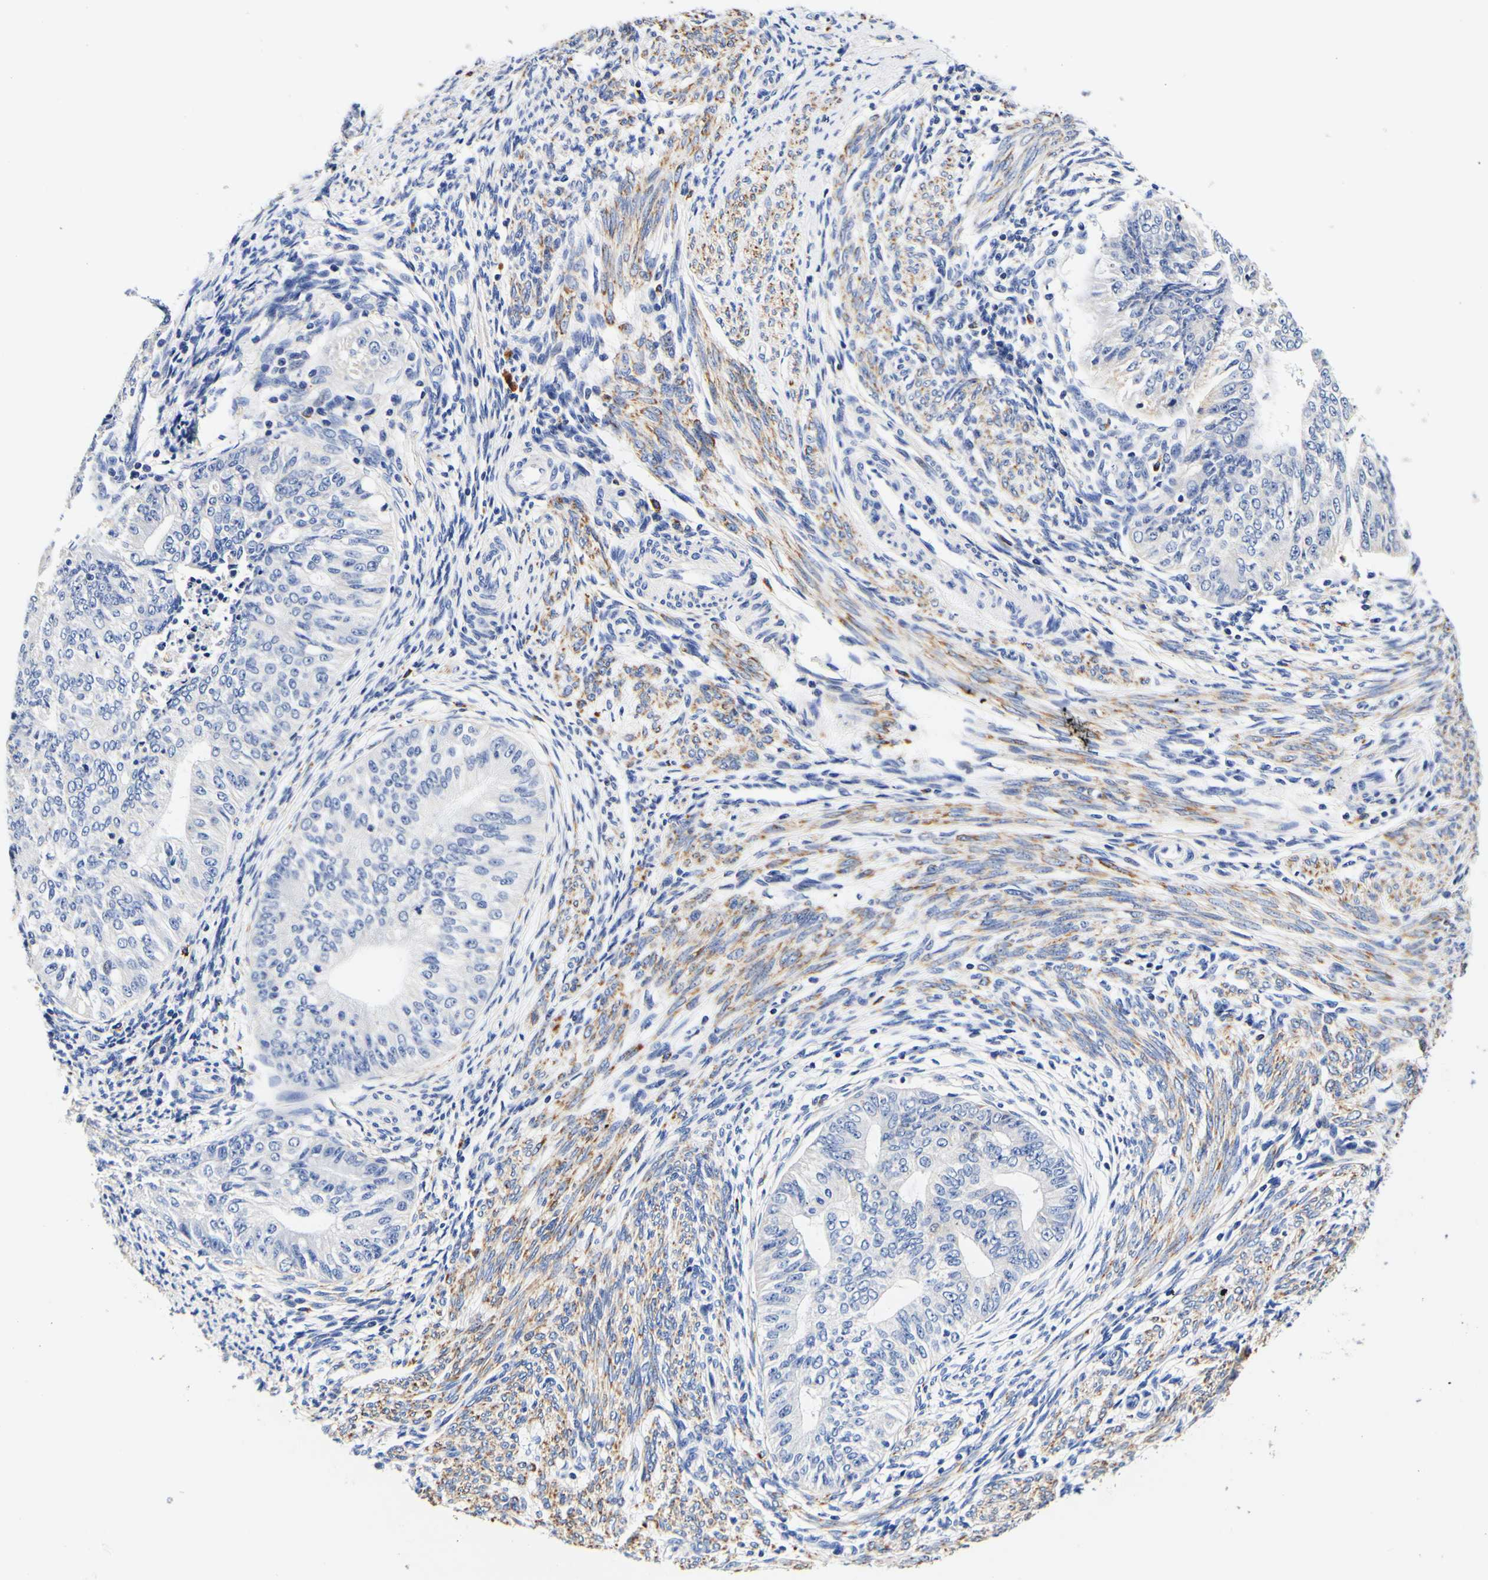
{"staining": {"intensity": "negative", "quantity": "none", "location": "none"}, "tissue": "endometrial cancer", "cell_type": "Tumor cells", "image_type": "cancer", "snomed": [{"axis": "morphology", "description": "Adenocarcinoma, NOS"}, {"axis": "topography", "description": "Endometrium"}], "caption": "There is no significant staining in tumor cells of endometrial adenocarcinoma.", "gene": "CAMK4", "patient": {"sex": "female", "age": 32}}